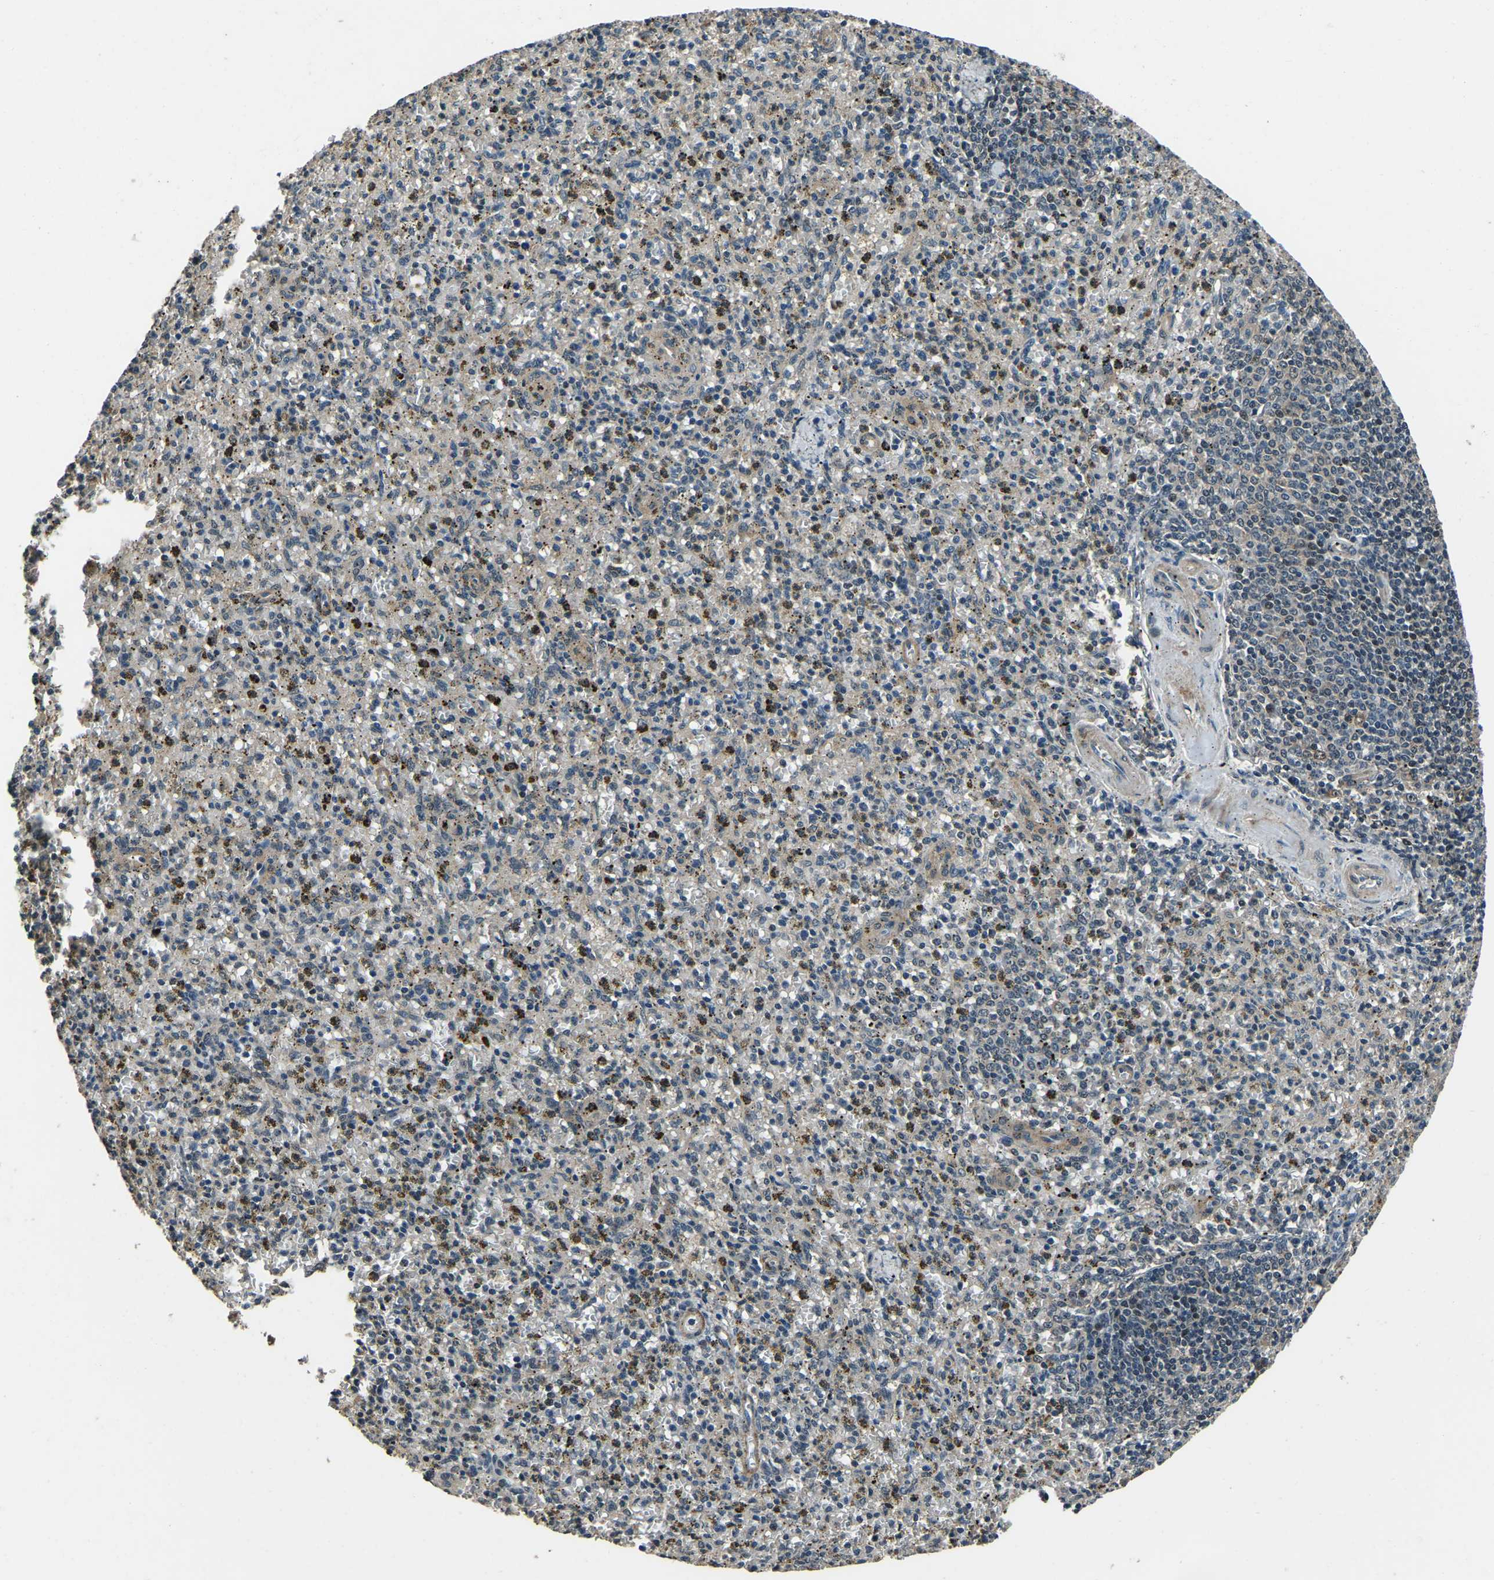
{"staining": {"intensity": "moderate", "quantity": "<25%", "location": "nuclear"}, "tissue": "spleen", "cell_type": "Cells in red pulp", "image_type": "normal", "snomed": [{"axis": "morphology", "description": "Normal tissue, NOS"}, {"axis": "topography", "description": "Spleen"}], "caption": "This is an image of immunohistochemistry staining of benign spleen, which shows moderate staining in the nuclear of cells in red pulp.", "gene": "ANKIB1", "patient": {"sex": "male", "age": 72}}